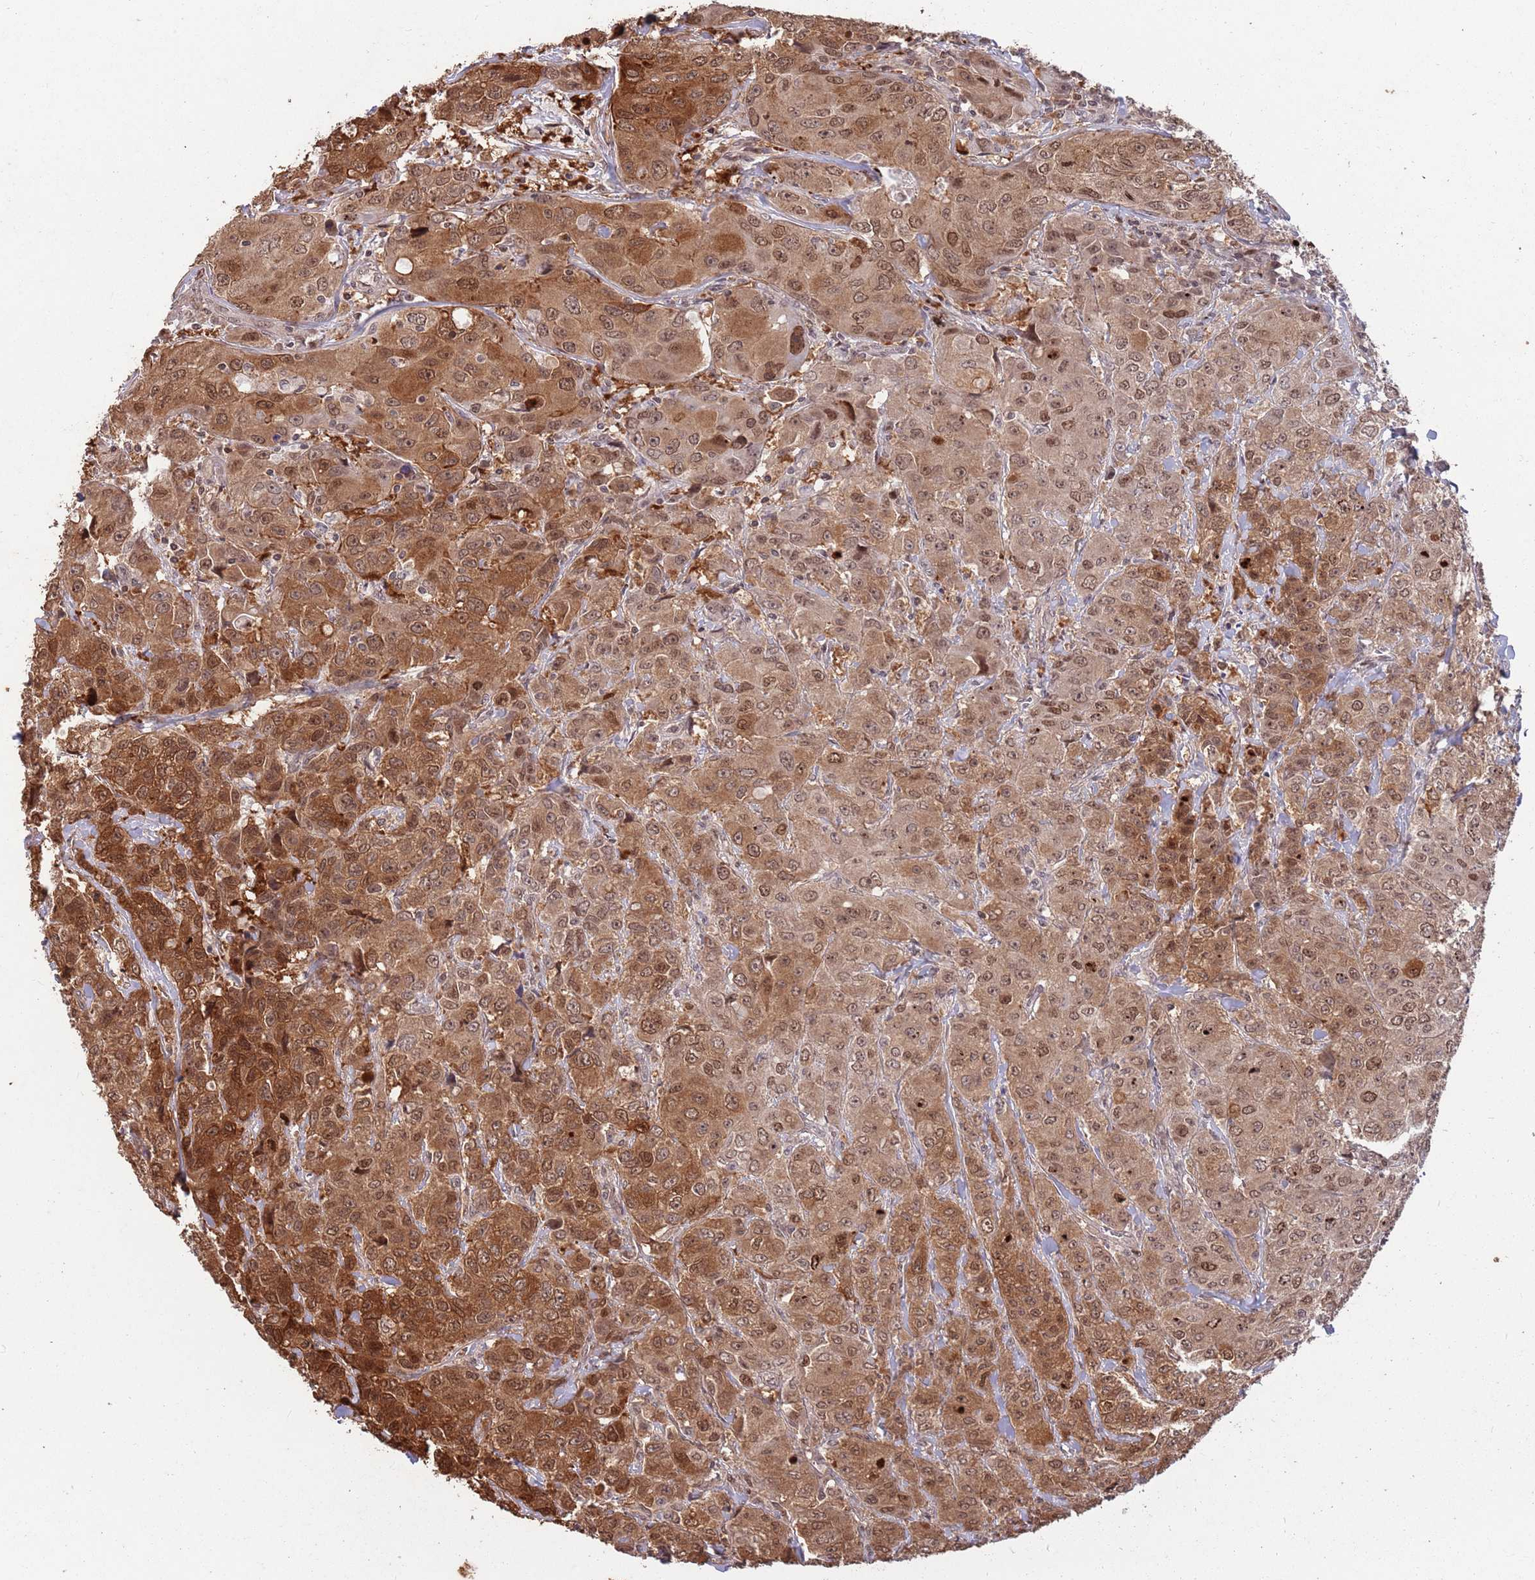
{"staining": {"intensity": "strong", "quantity": ">75%", "location": "cytoplasmic/membranous,nuclear"}, "tissue": "breast cancer", "cell_type": "Tumor cells", "image_type": "cancer", "snomed": [{"axis": "morphology", "description": "Duct carcinoma"}, {"axis": "topography", "description": "Breast"}], "caption": "Brown immunohistochemical staining in invasive ductal carcinoma (breast) exhibits strong cytoplasmic/membranous and nuclear expression in about >75% of tumor cells.", "gene": "SALL1", "patient": {"sex": "female", "age": 43}}